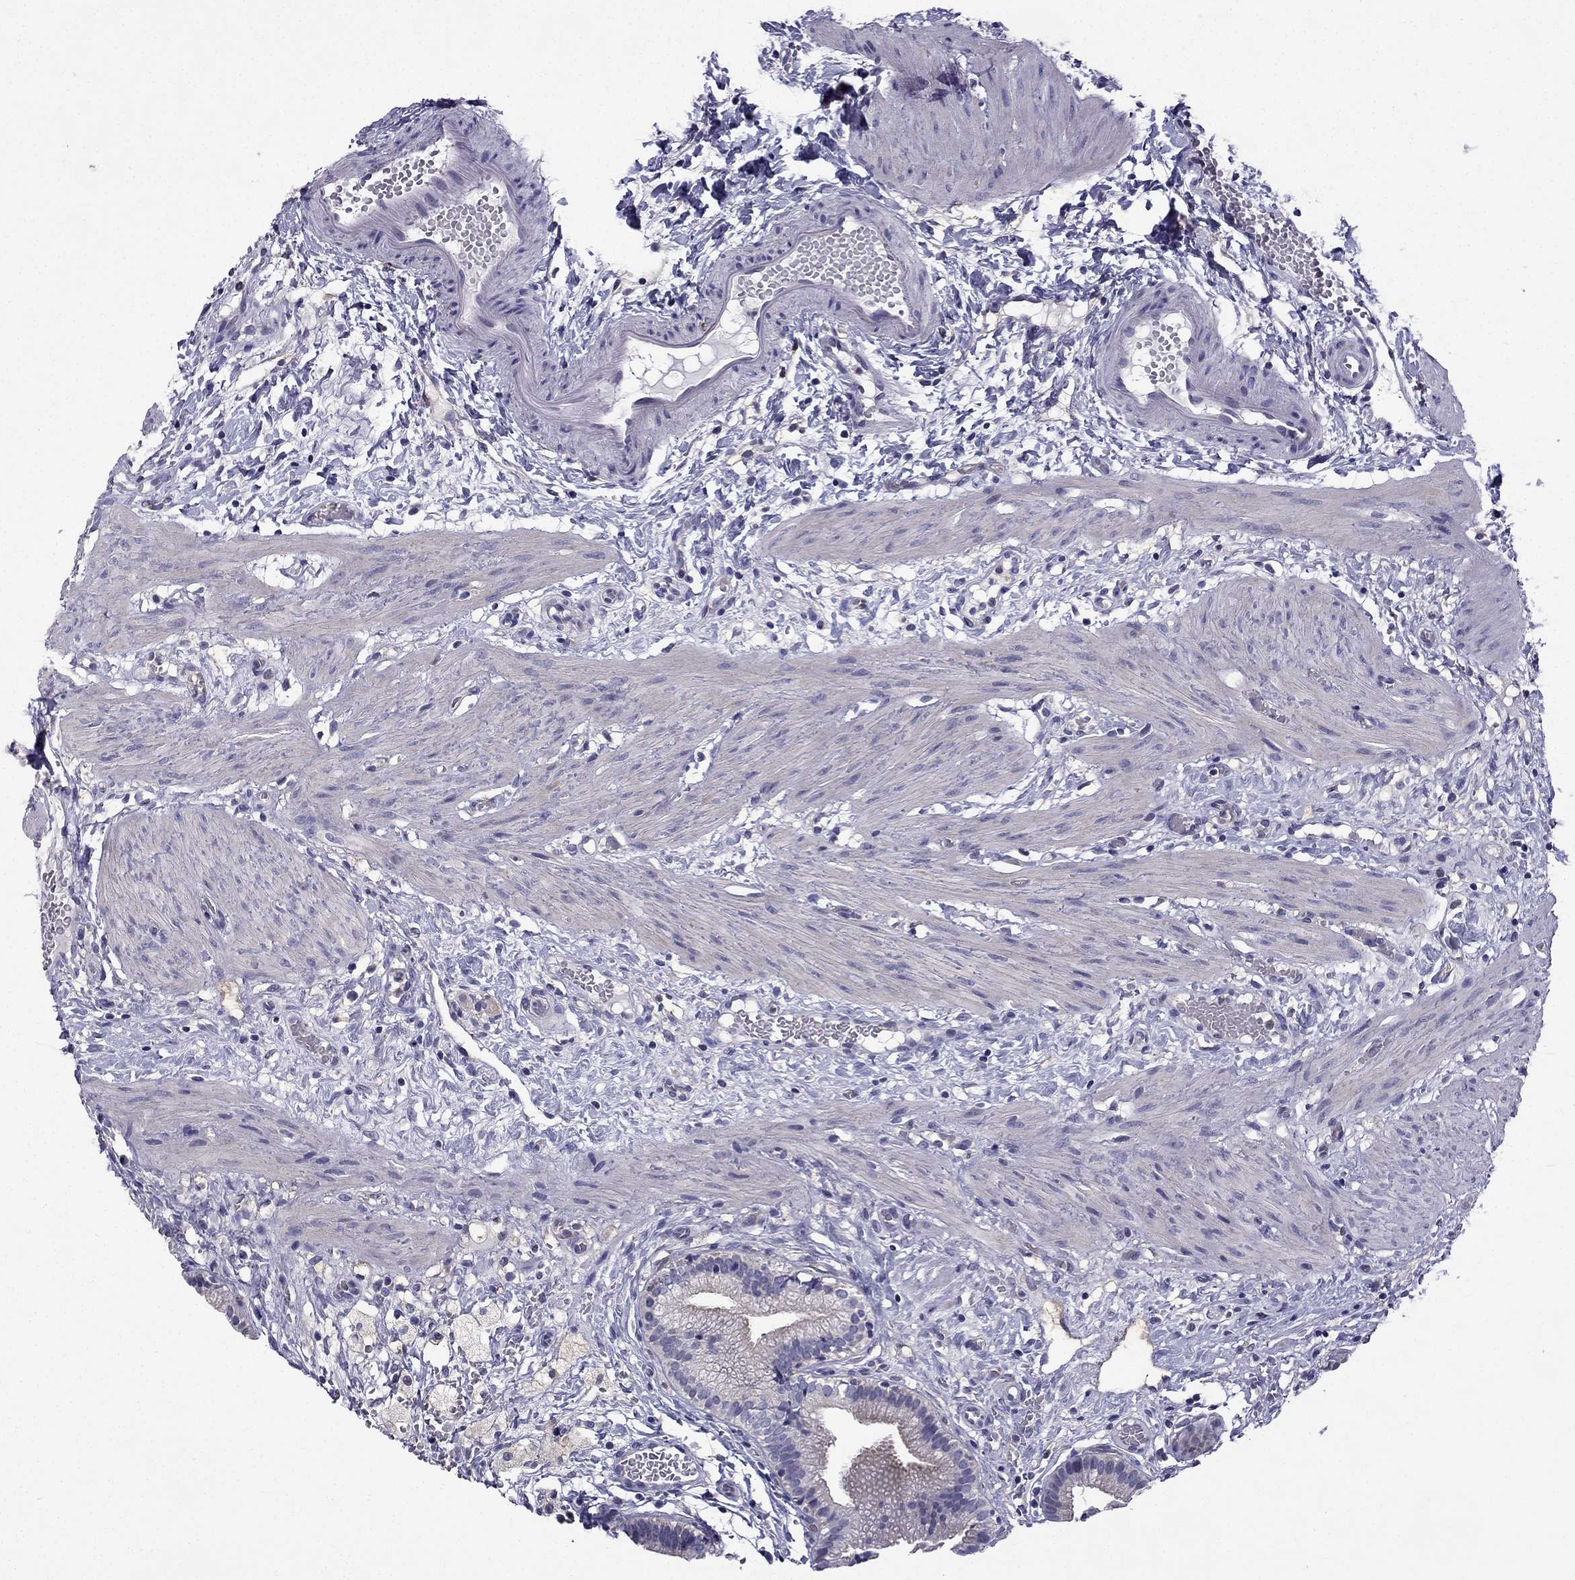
{"staining": {"intensity": "negative", "quantity": "none", "location": "none"}, "tissue": "gallbladder", "cell_type": "Glandular cells", "image_type": "normal", "snomed": [{"axis": "morphology", "description": "Normal tissue, NOS"}, {"axis": "topography", "description": "Gallbladder"}], "caption": "DAB immunohistochemical staining of normal gallbladder exhibits no significant staining in glandular cells.", "gene": "SLC6A2", "patient": {"sex": "female", "age": 24}}